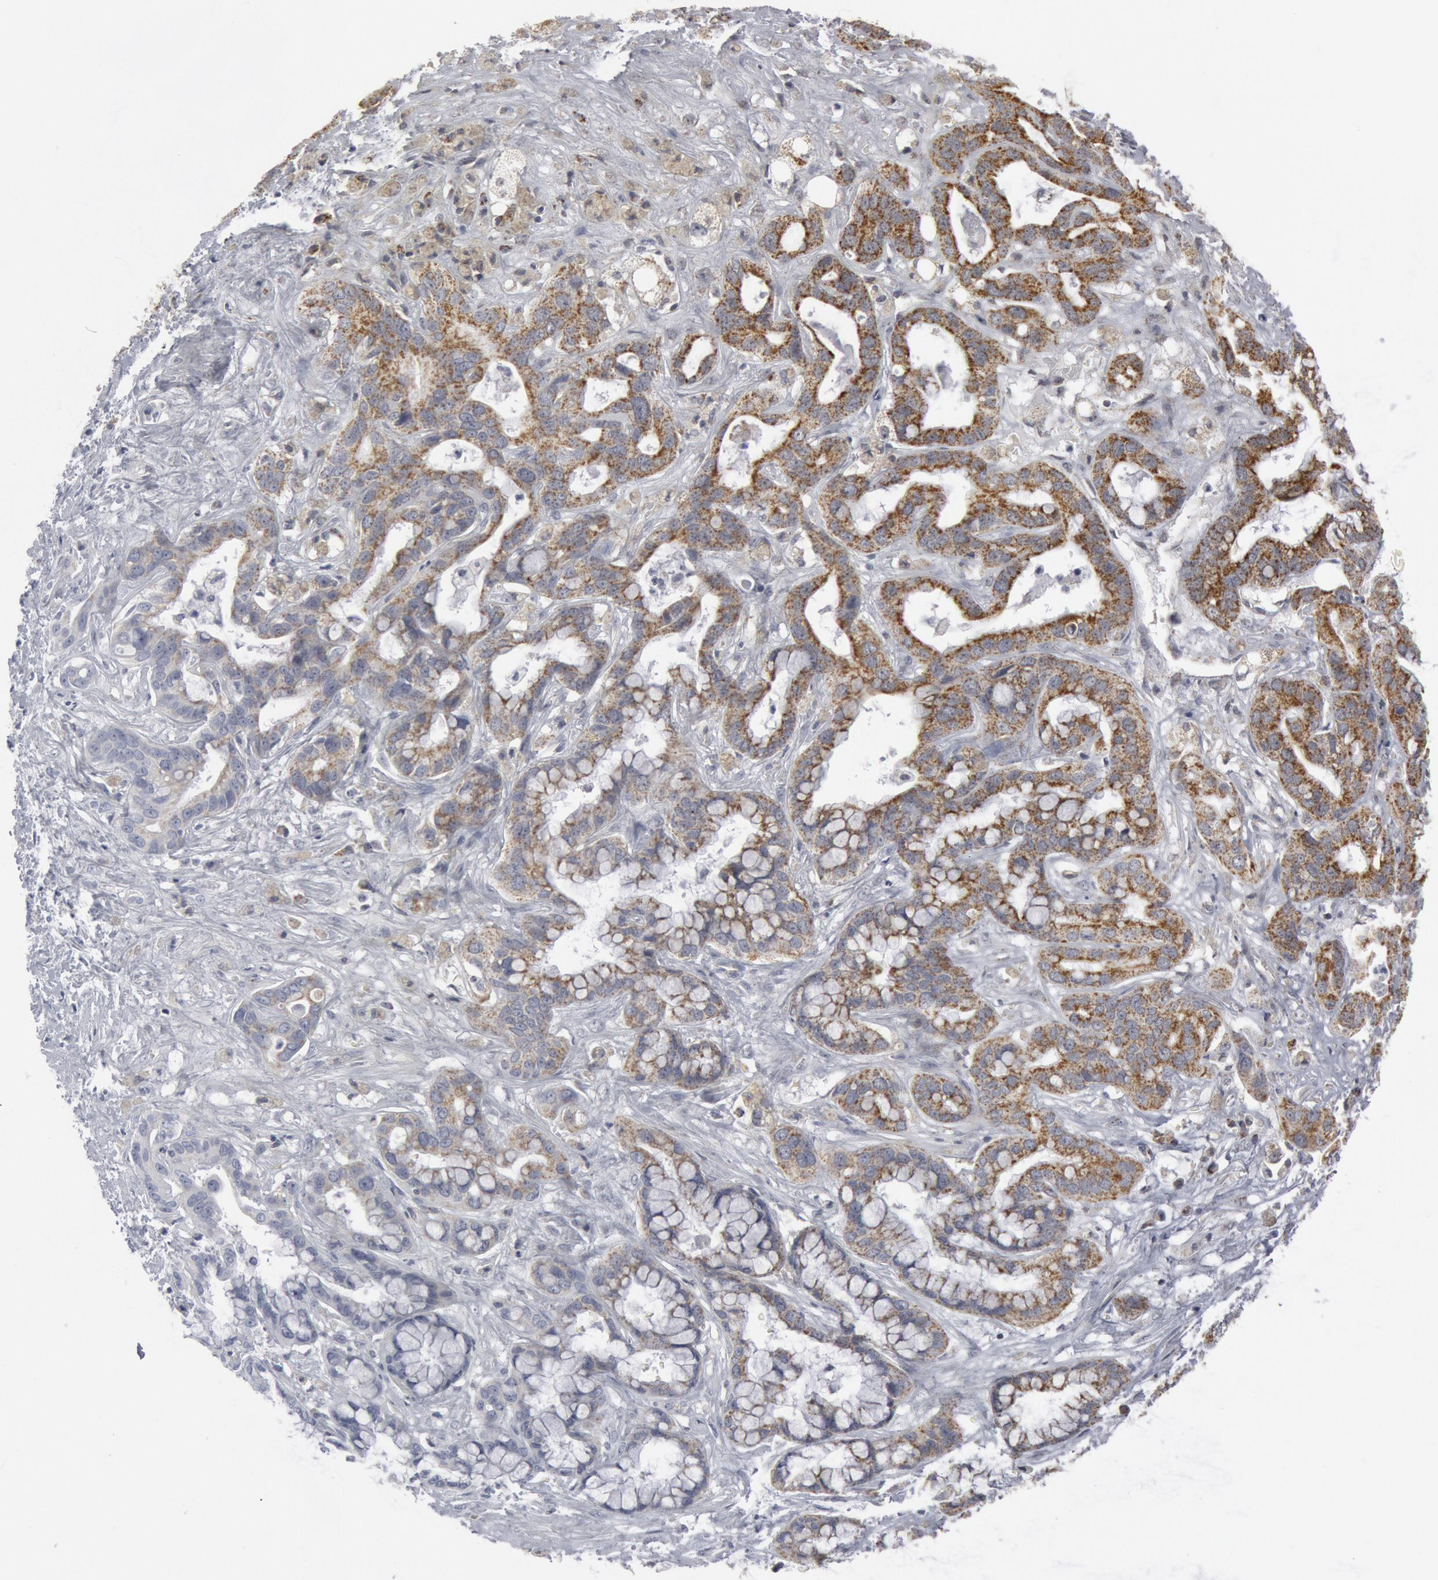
{"staining": {"intensity": "moderate", "quantity": "25%-75%", "location": "cytoplasmic/membranous"}, "tissue": "liver cancer", "cell_type": "Tumor cells", "image_type": "cancer", "snomed": [{"axis": "morphology", "description": "Cholangiocarcinoma"}, {"axis": "topography", "description": "Liver"}], "caption": "The histopathology image demonstrates immunohistochemical staining of liver cancer (cholangiocarcinoma). There is moderate cytoplasmic/membranous expression is appreciated in about 25%-75% of tumor cells.", "gene": "CASP9", "patient": {"sex": "female", "age": 65}}